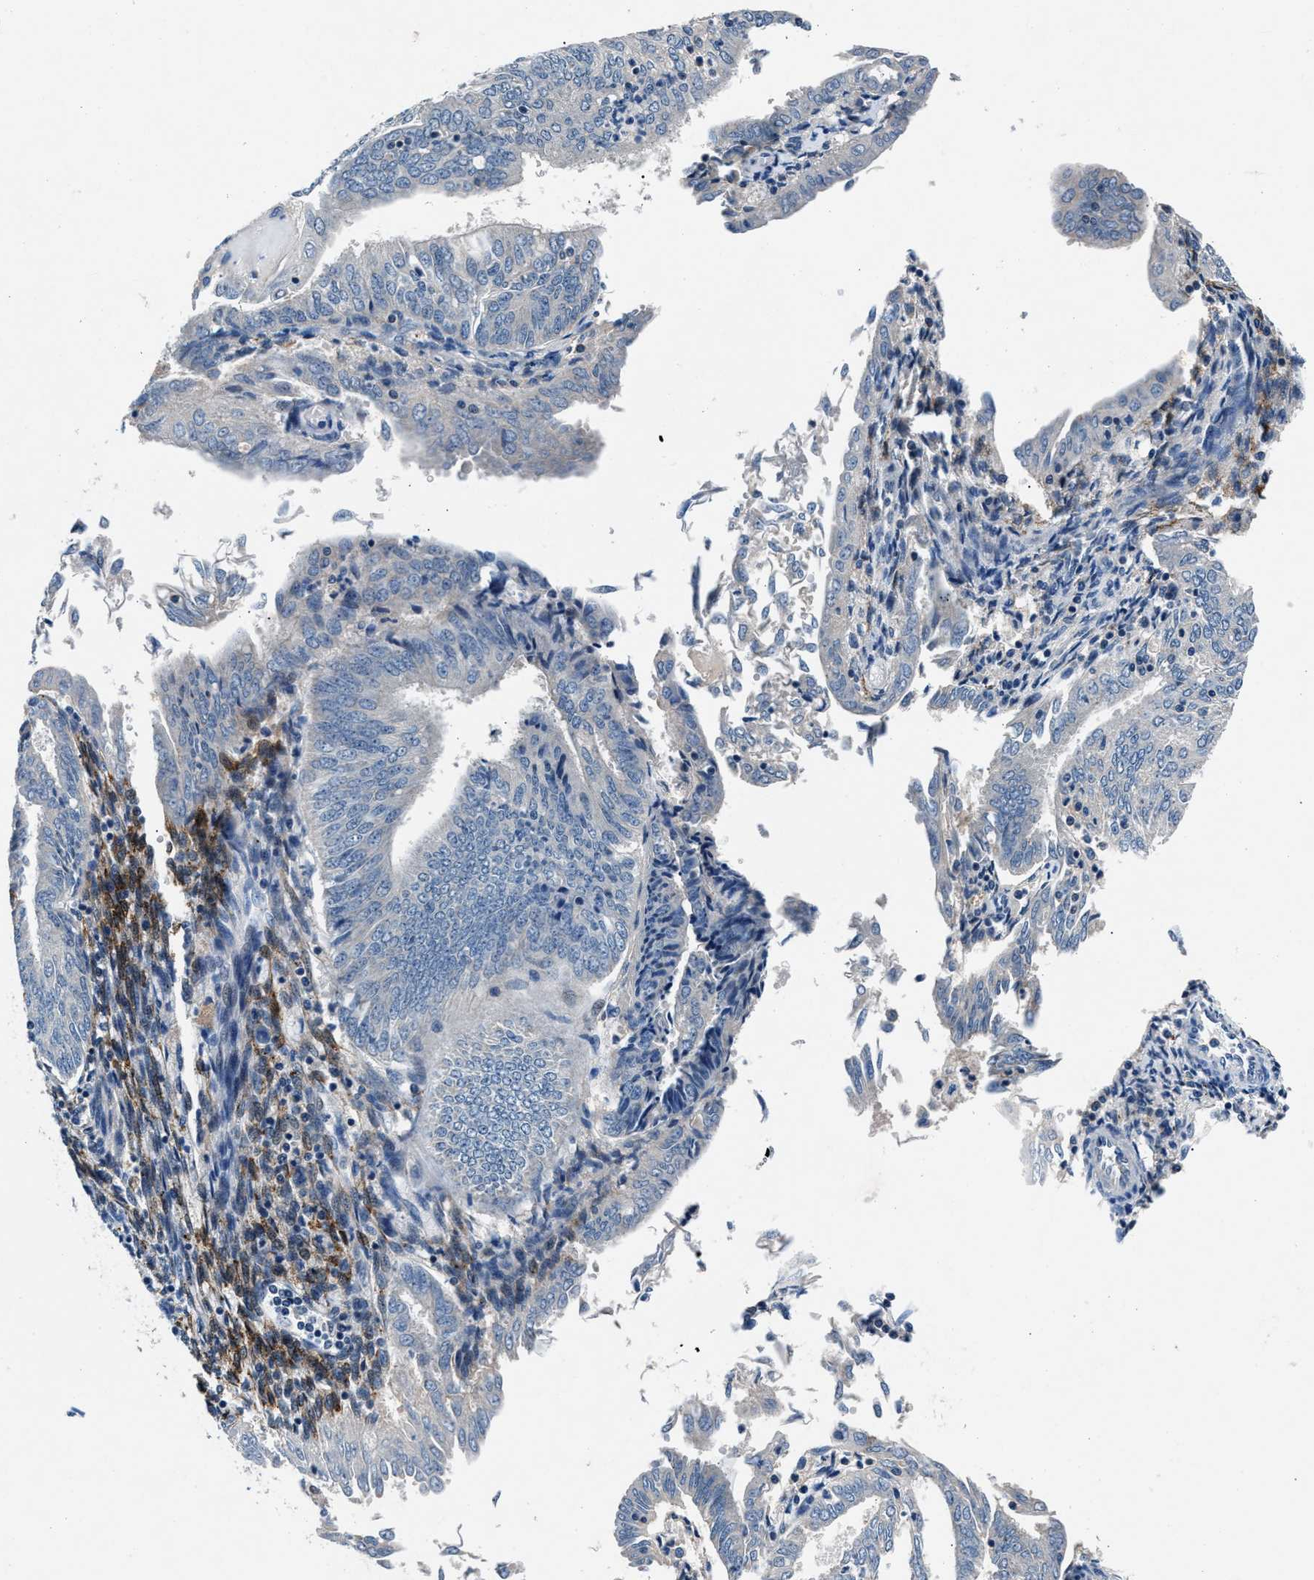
{"staining": {"intensity": "negative", "quantity": "none", "location": "none"}, "tissue": "endometrial cancer", "cell_type": "Tumor cells", "image_type": "cancer", "snomed": [{"axis": "morphology", "description": "Adenocarcinoma, NOS"}, {"axis": "topography", "description": "Endometrium"}], "caption": "Photomicrograph shows no protein positivity in tumor cells of endometrial cancer (adenocarcinoma) tissue.", "gene": "DENND6B", "patient": {"sex": "female", "age": 58}}